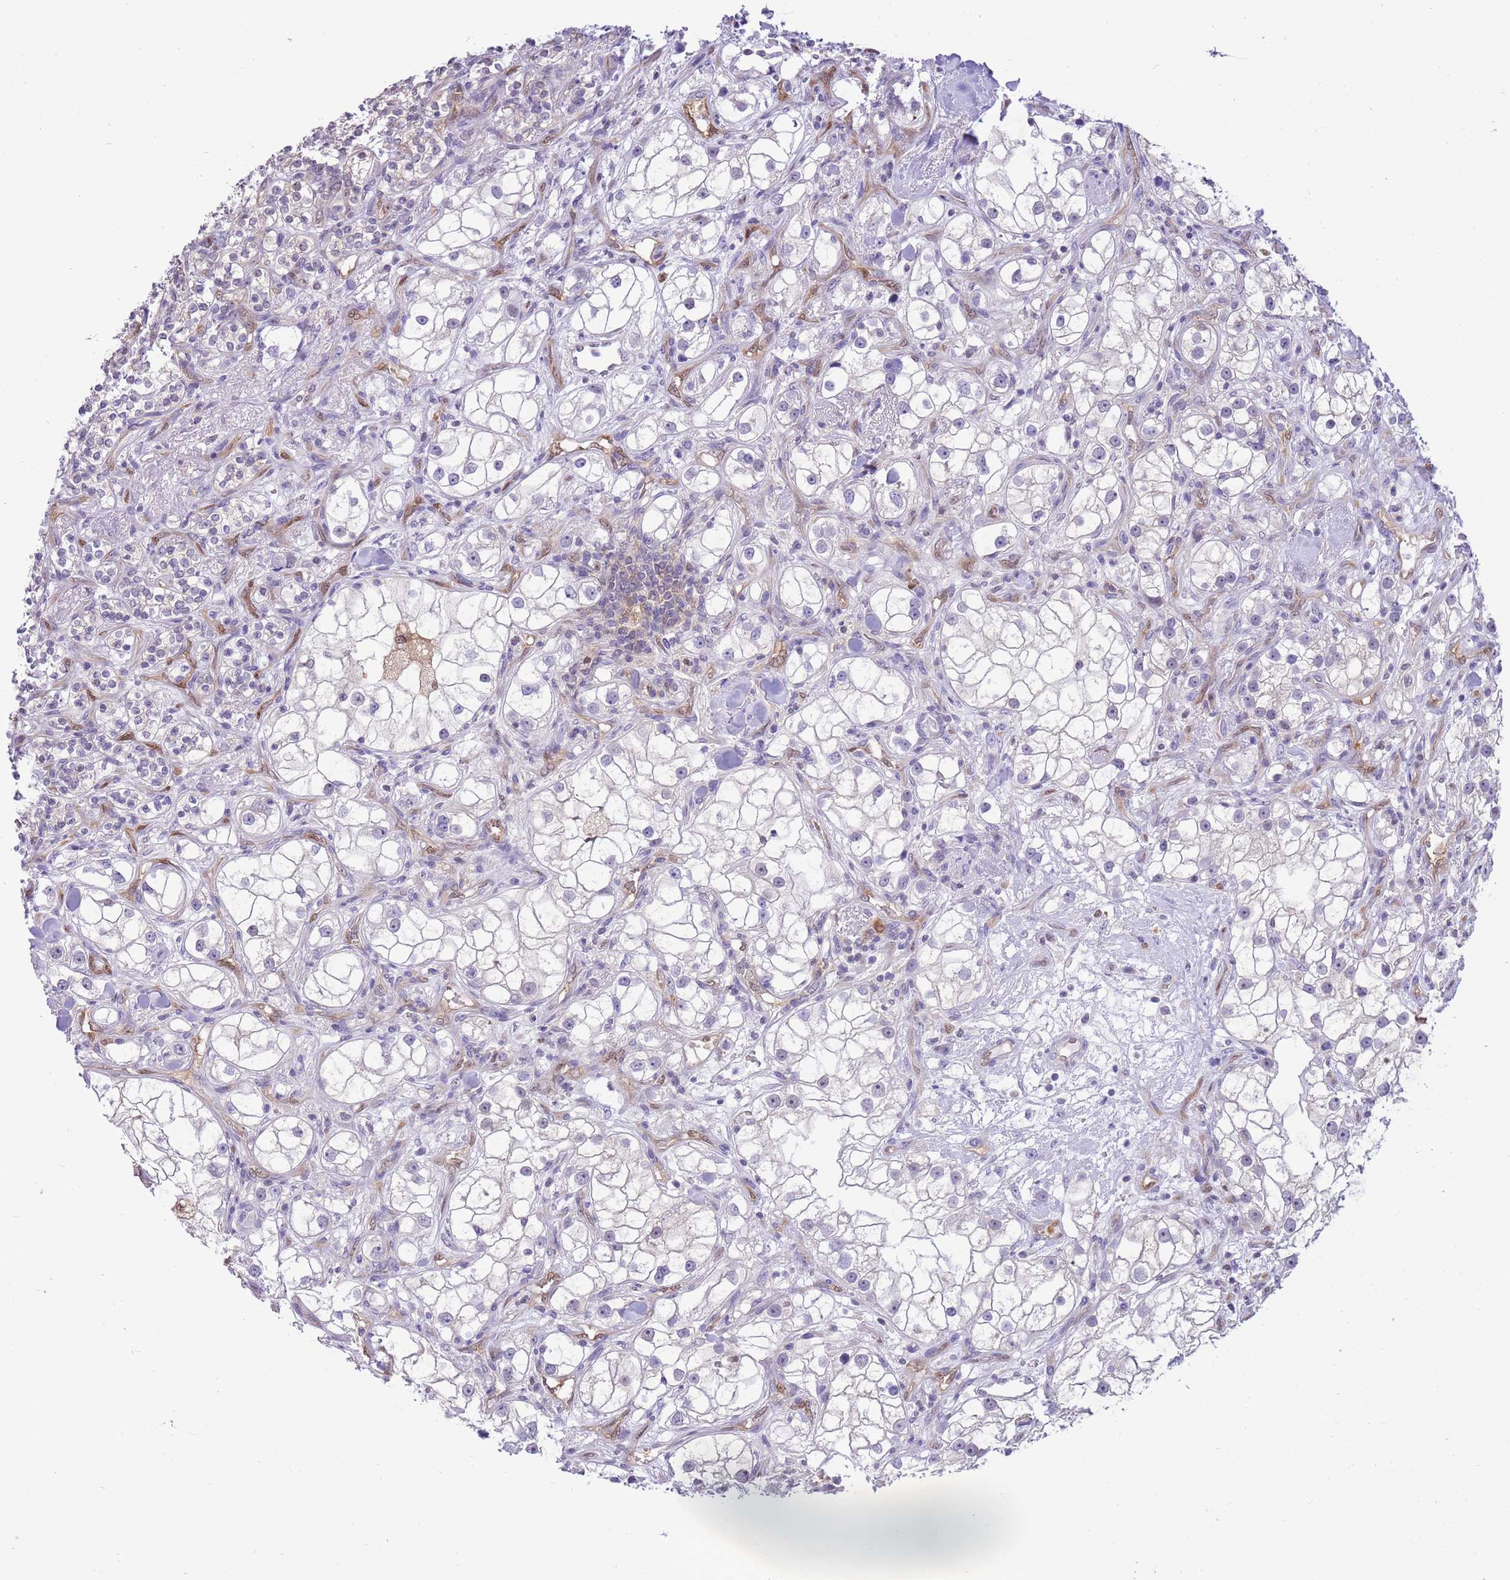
{"staining": {"intensity": "weak", "quantity": "<25%", "location": "cytoplasmic/membranous"}, "tissue": "renal cancer", "cell_type": "Tumor cells", "image_type": "cancer", "snomed": [{"axis": "morphology", "description": "Adenocarcinoma, NOS"}, {"axis": "topography", "description": "Kidney"}], "caption": "Adenocarcinoma (renal) was stained to show a protein in brown. There is no significant positivity in tumor cells.", "gene": "DDI2", "patient": {"sex": "male", "age": 77}}